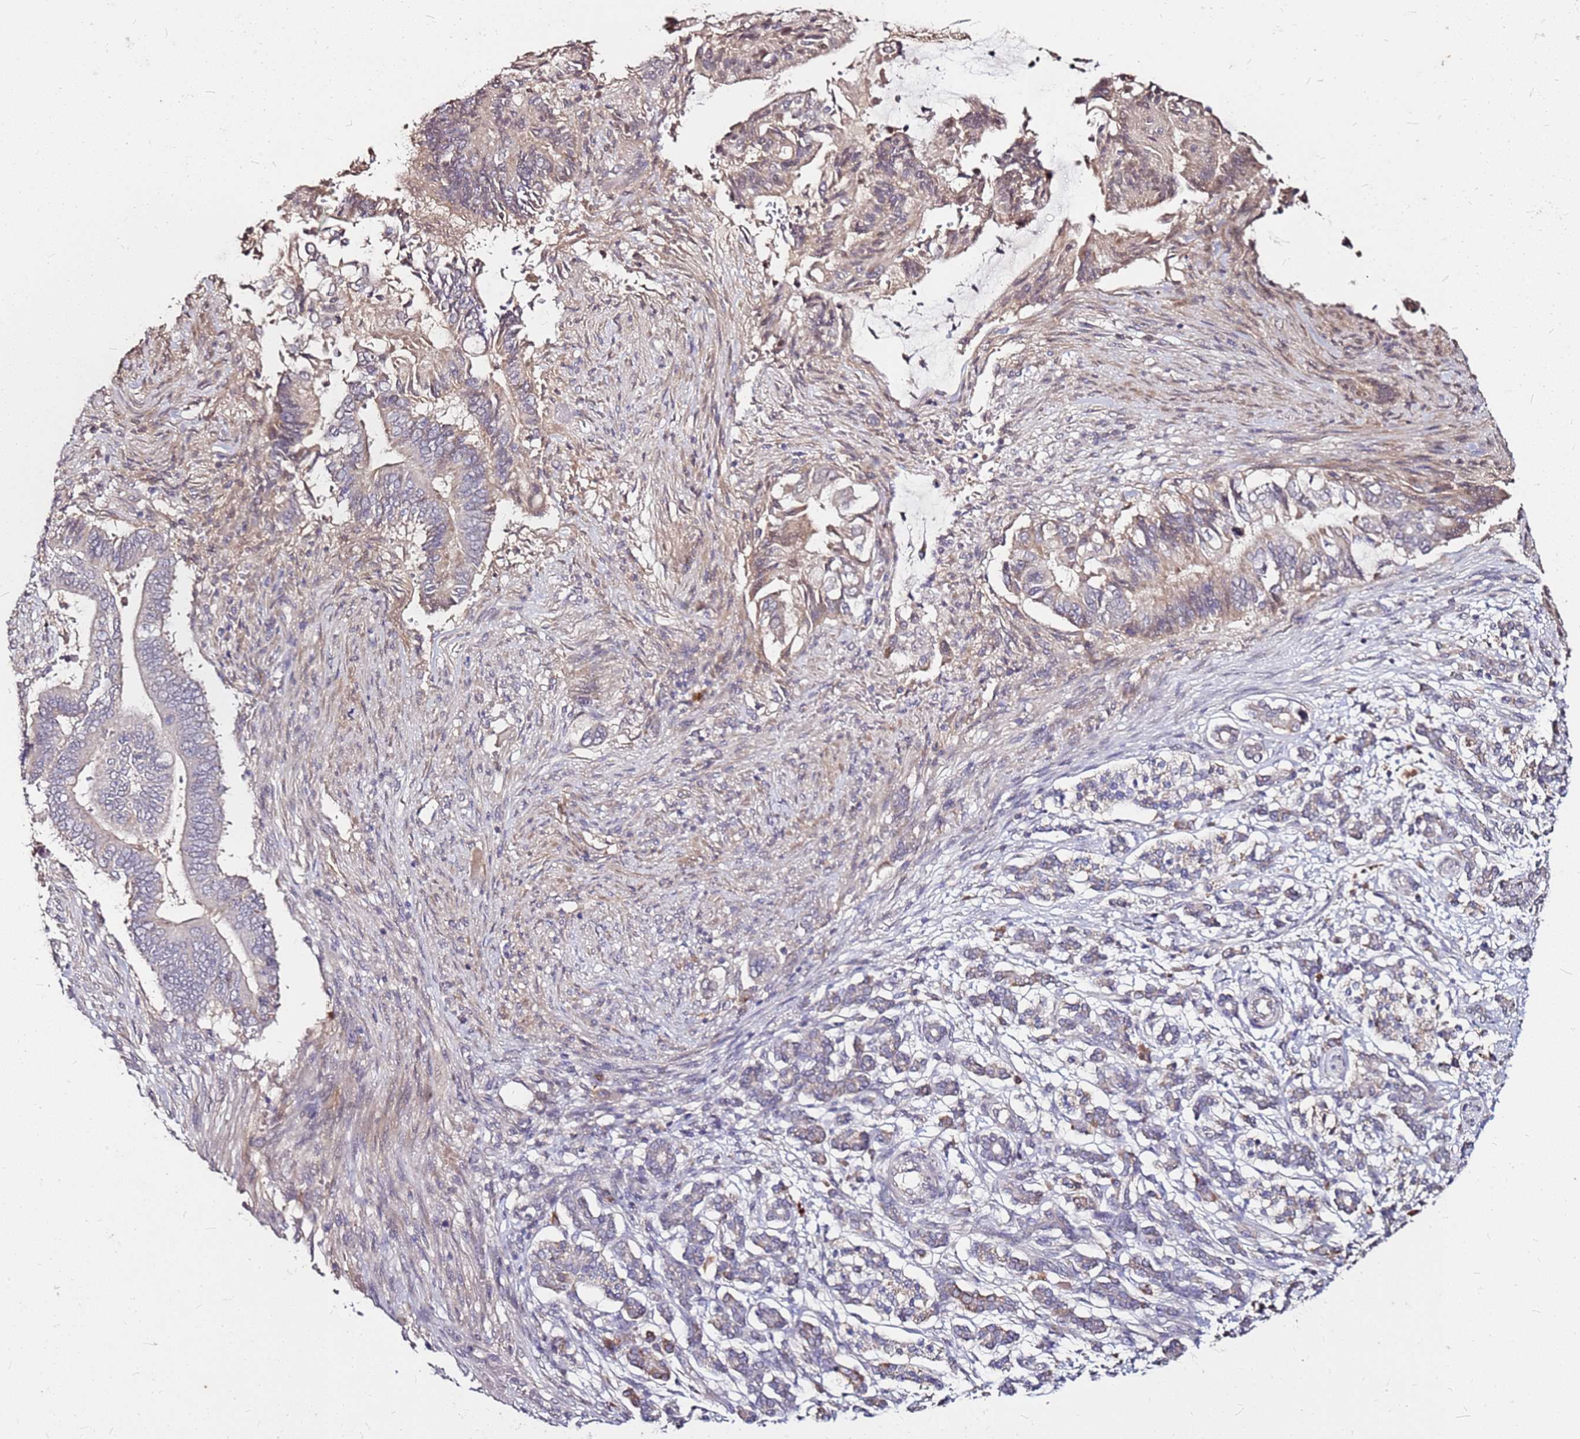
{"staining": {"intensity": "weak", "quantity": "25%-75%", "location": "cytoplasmic/membranous"}, "tissue": "pancreatic cancer", "cell_type": "Tumor cells", "image_type": "cancer", "snomed": [{"axis": "morphology", "description": "Adenocarcinoma, NOS"}, {"axis": "topography", "description": "Pancreas"}], "caption": "Immunohistochemistry histopathology image of human pancreatic cancer (adenocarcinoma) stained for a protein (brown), which reveals low levels of weak cytoplasmic/membranous positivity in about 25%-75% of tumor cells.", "gene": "DCDC2C", "patient": {"sex": "male", "age": 68}}